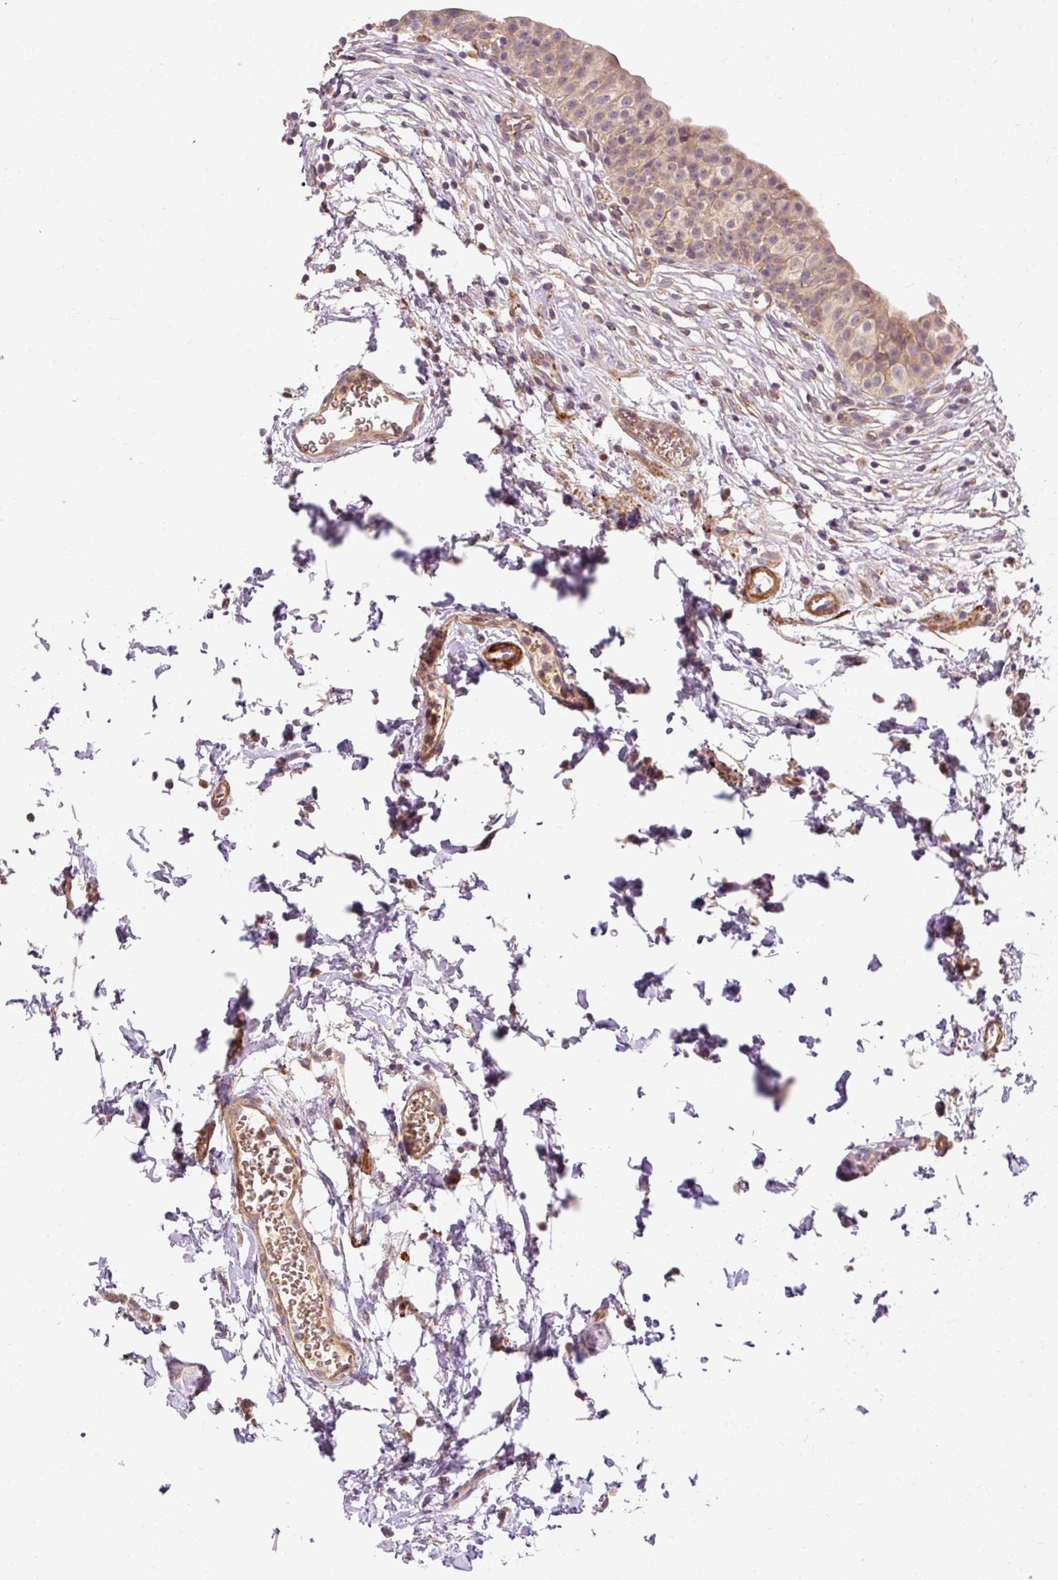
{"staining": {"intensity": "moderate", "quantity": "25%-75%", "location": "cytoplasmic/membranous"}, "tissue": "urinary bladder", "cell_type": "Urothelial cells", "image_type": "normal", "snomed": [{"axis": "morphology", "description": "Normal tissue, NOS"}, {"axis": "topography", "description": "Urinary bladder"}, {"axis": "topography", "description": "Peripheral nerve tissue"}], "caption": "Immunohistochemistry histopathology image of benign urinary bladder stained for a protein (brown), which displays medium levels of moderate cytoplasmic/membranous positivity in approximately 25%-75% of urothelial cells.", "gene": "RIPOR3", "patient": {"sex": "male", "age": 55}}